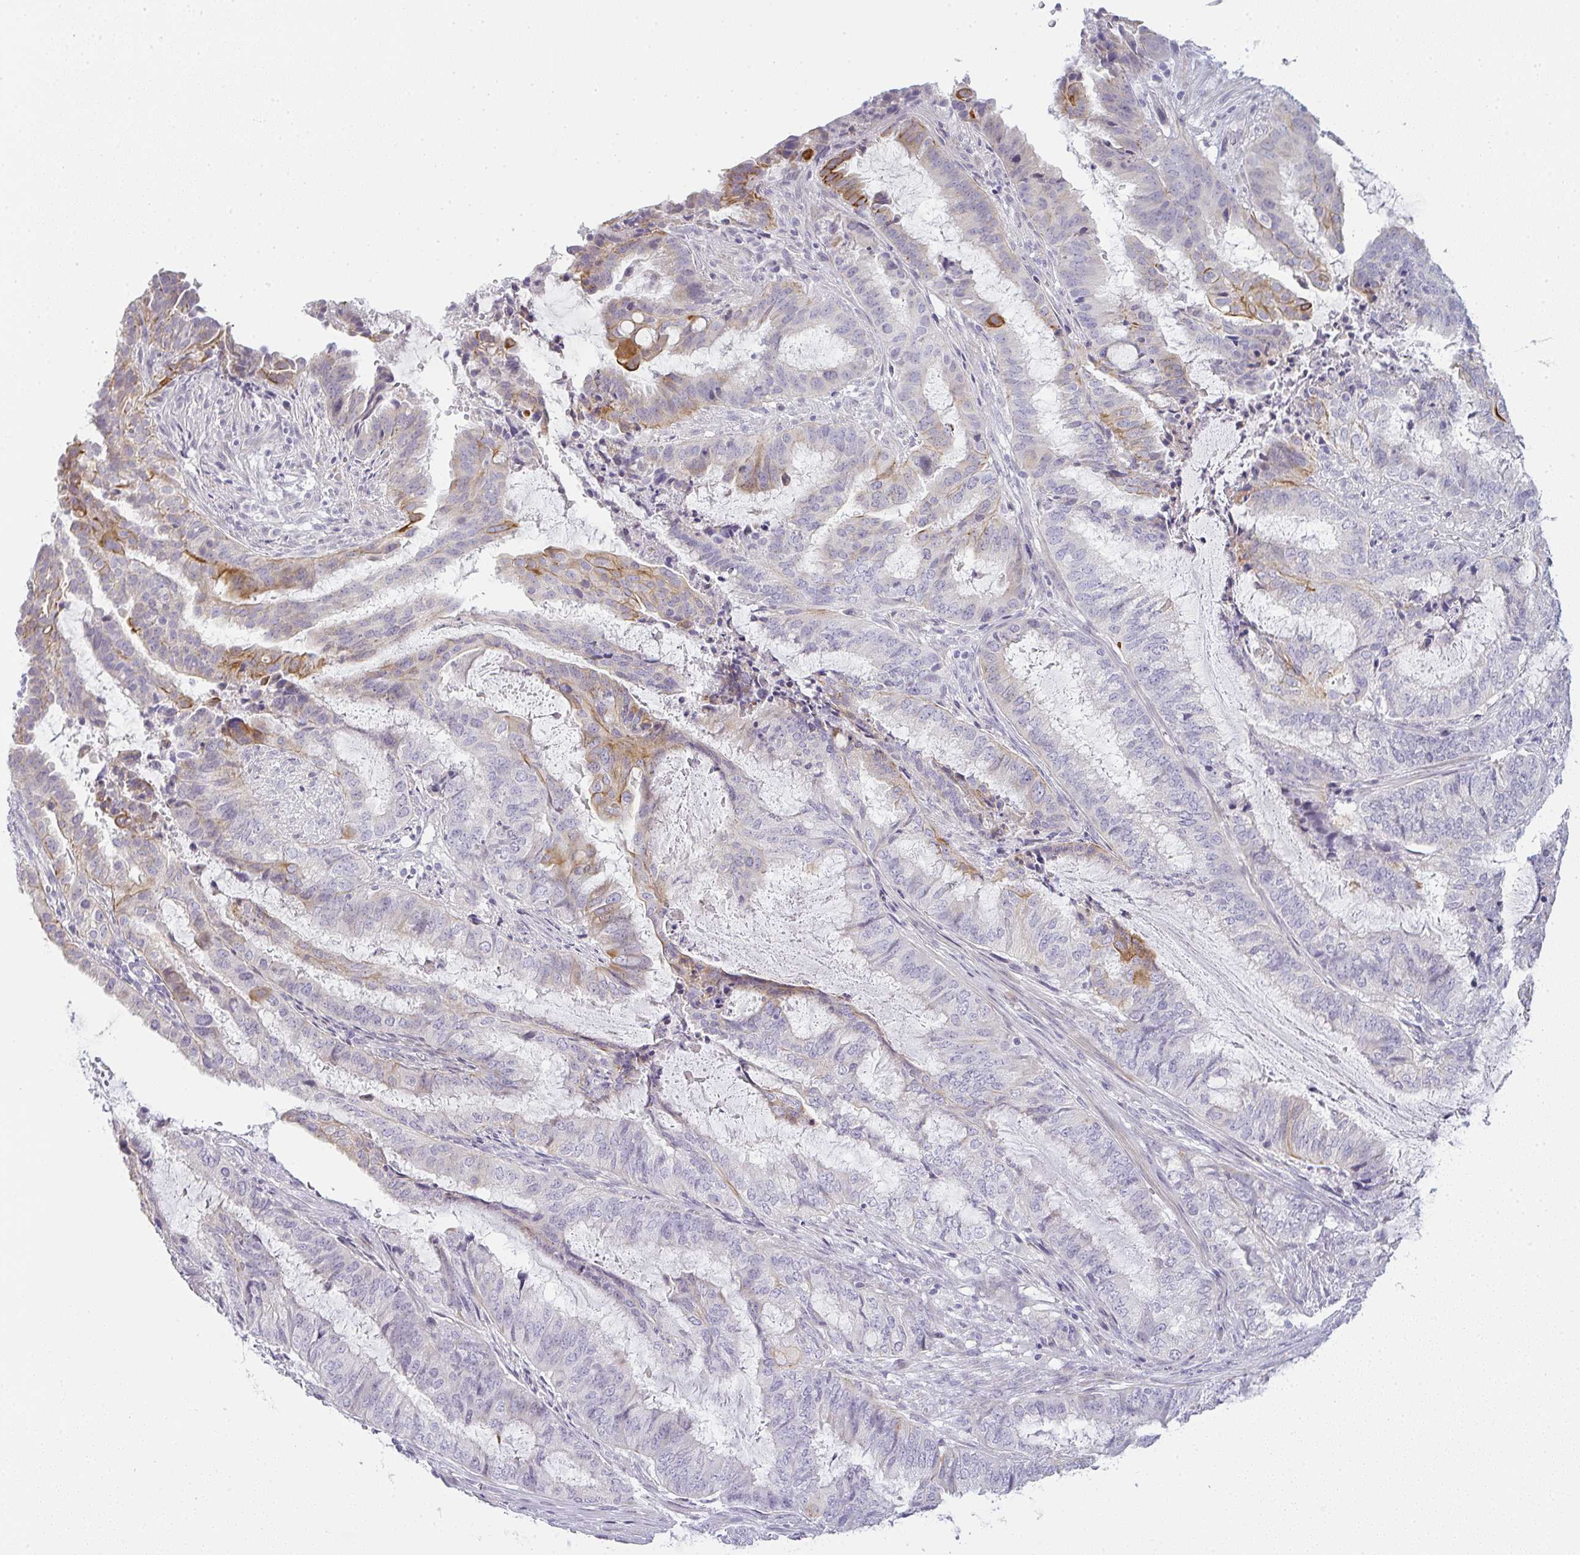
{"staining": {"intensity": "strong", "quantity": "<25%", "location": "cytoplasmic/membranous"}, "tissue": "endometrial cancer", "cell_type": "Tumor cells", "image_type": "cancer", "snomed": [{"axis": "morphology", "description": "Adenocarcinoma, NOS"}, {"axis": "topography", "description": "Endometrium"}], "caption": "DAB (3,3'-diaminobenzidine) immunohistochemical staining of adenocarcinoma (endometrial) demonstrates strong cytoplasmic/membranous protein positivity in about <25% of tumor cells.", "gene": "SIRPB2", "patient": {"sex": "female", "age": 51}}